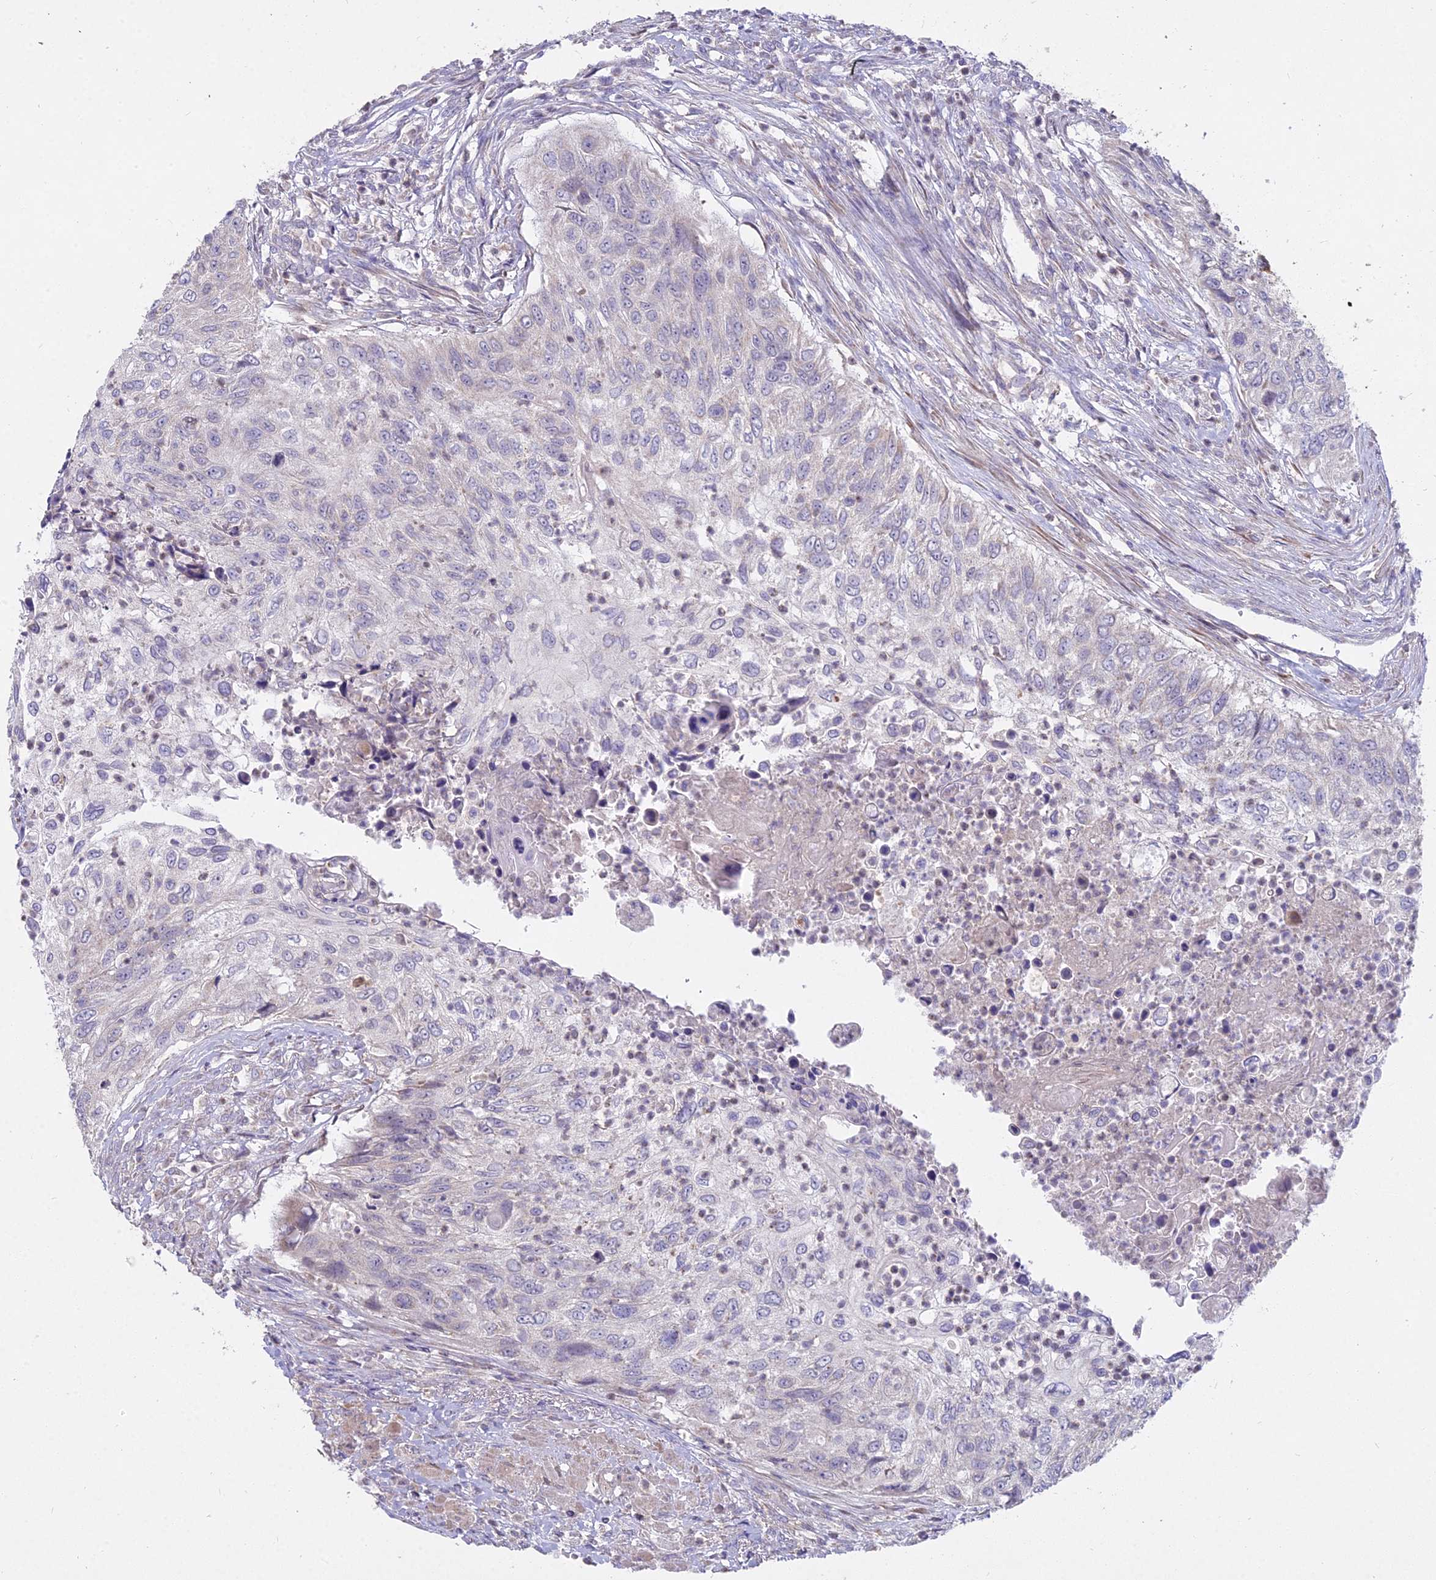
{"staining": {"intensity": "negative", "quantity": "none", "location": "none"}, "tissue": "urothelial cancer", "cell_type": "Tumor cells", "image_type": "cancer", "snomed": [{"axis": "morphology", "description": "Urothelial carcinoma, High grade"}, {"axis": "topography", "description": "Urinary bladder"}], "caption": "An IHC micrograph of urothelial cancer is shown. There is no staining in tumor cells of urothelial cancer.", "gene": "MICU2", "patient": {"sex": "female", "age": 60}}